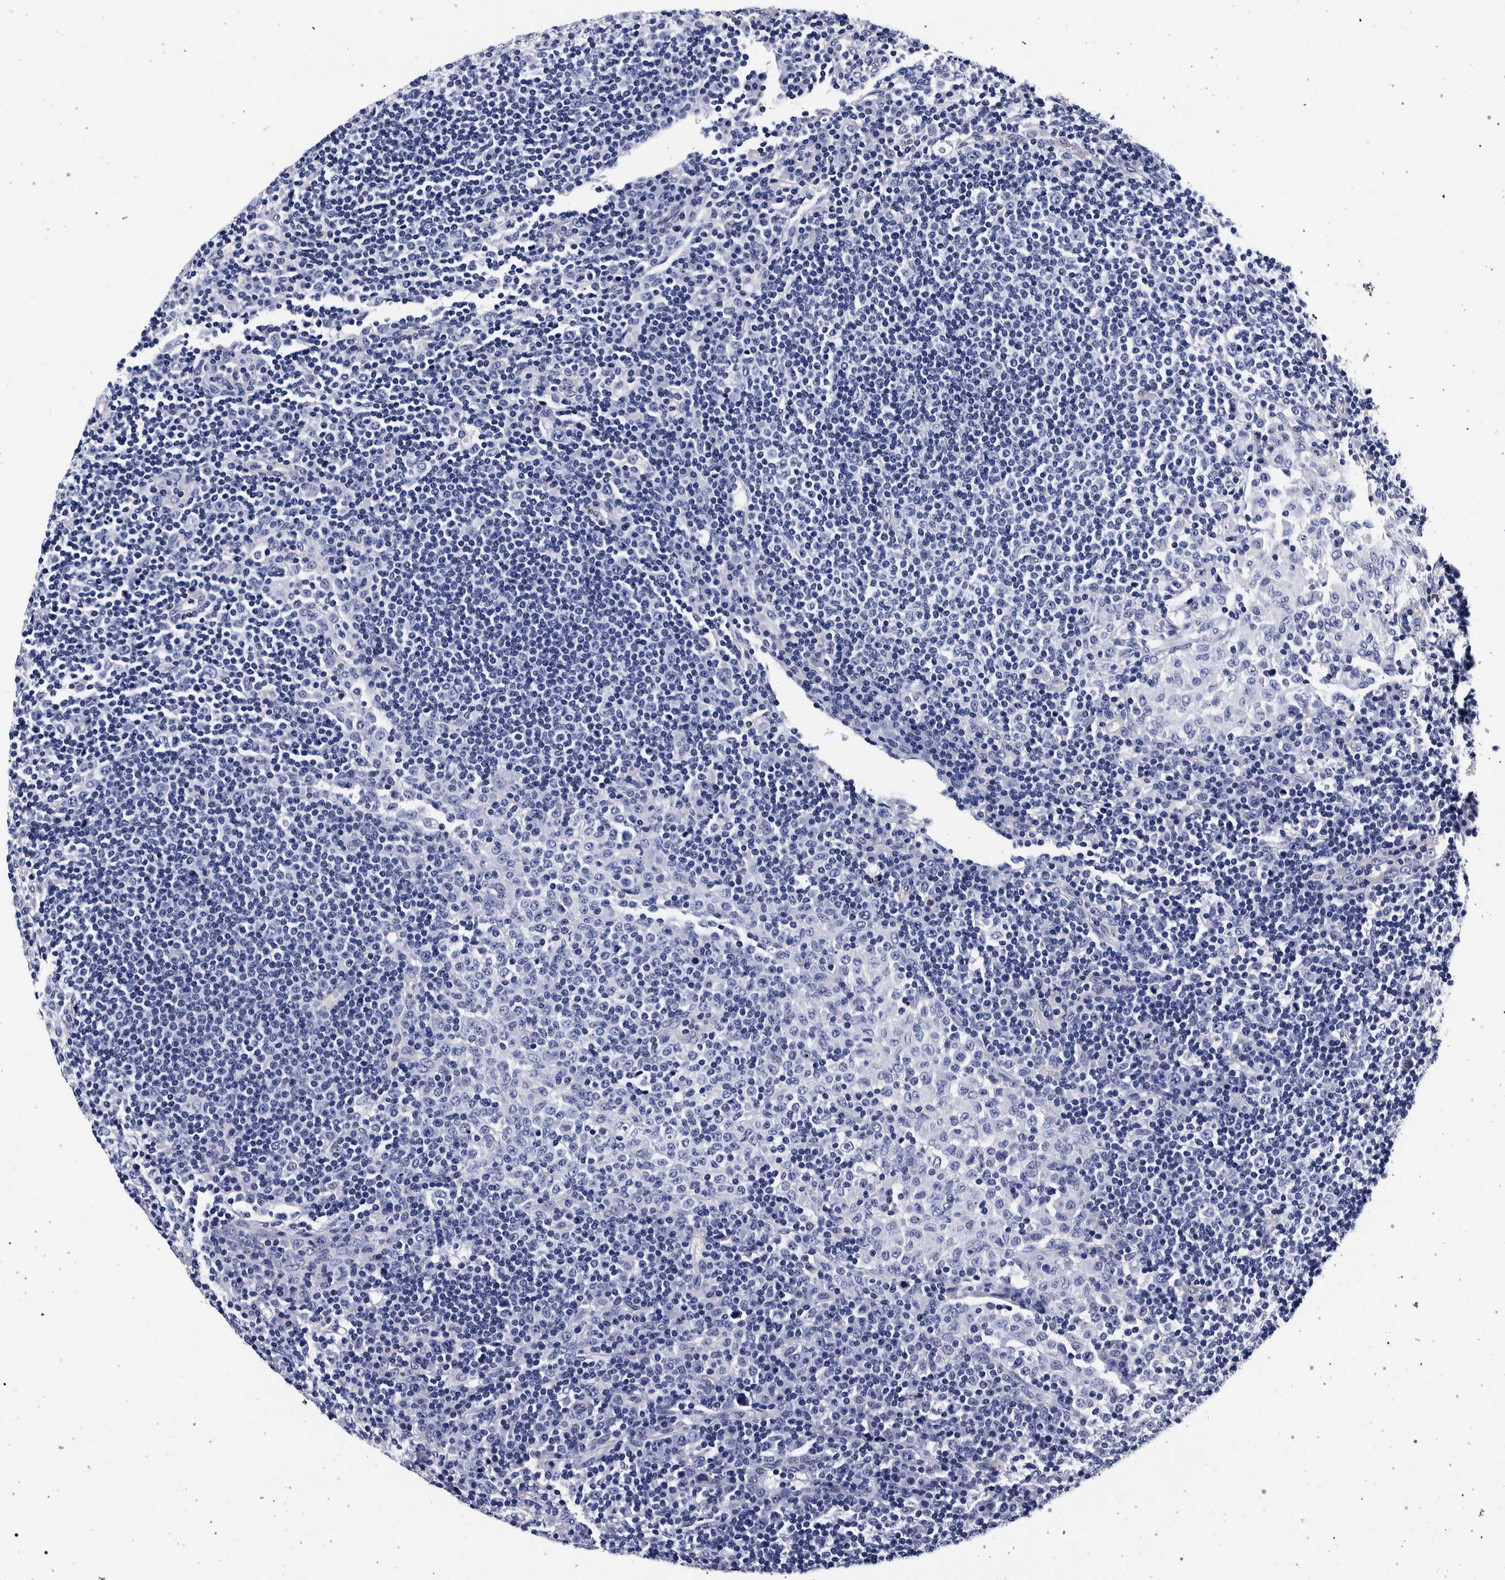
{"staining": {"intensity": "negative", "quantity": "none", "location": "none"}, "tissue": "lymph node", "cell_type": "Germinal center cells", "image_type": "normal", "snomed": [{"axis": "morphology", "description": "Normal tissue, NOS"}, {"axis": "topography", "description": "Lymph node"}], "caption": "Protein analysis of unremarkable lymph node exhibits no significant expression in germinal center cells.", "gene": "NIBAN2", "patient": {"sex": "female", "age": 53}}